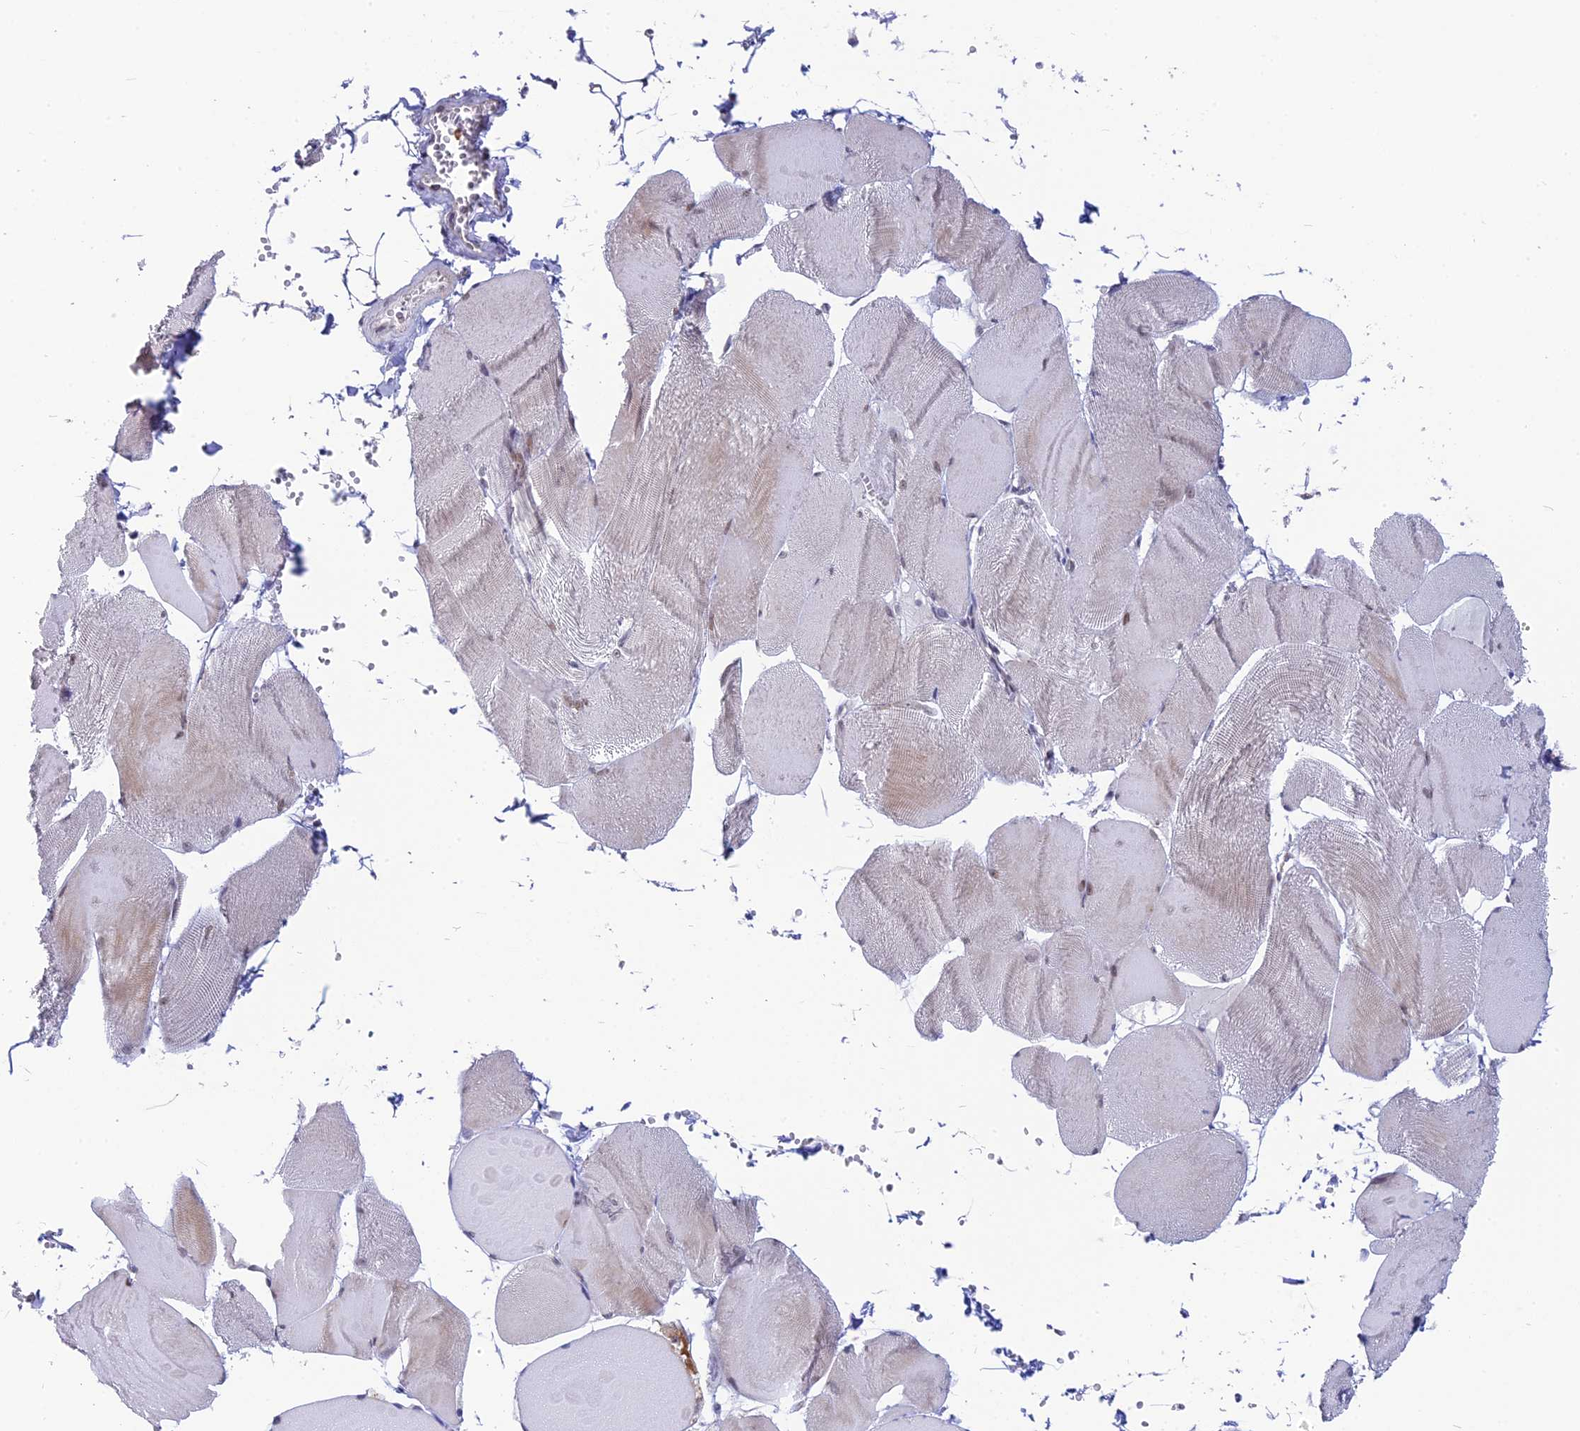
{"staining": {"intensity": "negative", "quantity": "none", "location": "none"}, "tissue": "skeletal muscle", "cell_type": "Myocytes", "image_type": "normal", "snomed": [{"axis": "morphology", "description": "Normal tissue, NOS"}, {"axis": "morphology", "description": "Basal cell carcinoma"}, {"axis": "topography", "description": "Skeletal muscle"}], "caption": "High power microscopy micrograph of an immunohistochemistry image of benign skeletal muscle, revealing no significant staining in myocytes. Brightfield microscopy of IHC stained with DAB (brown) and hematoxylin (blue), captured at high magnification.", "gene": "KCTD14", "patient": {"sex": "female", "age": 64}}